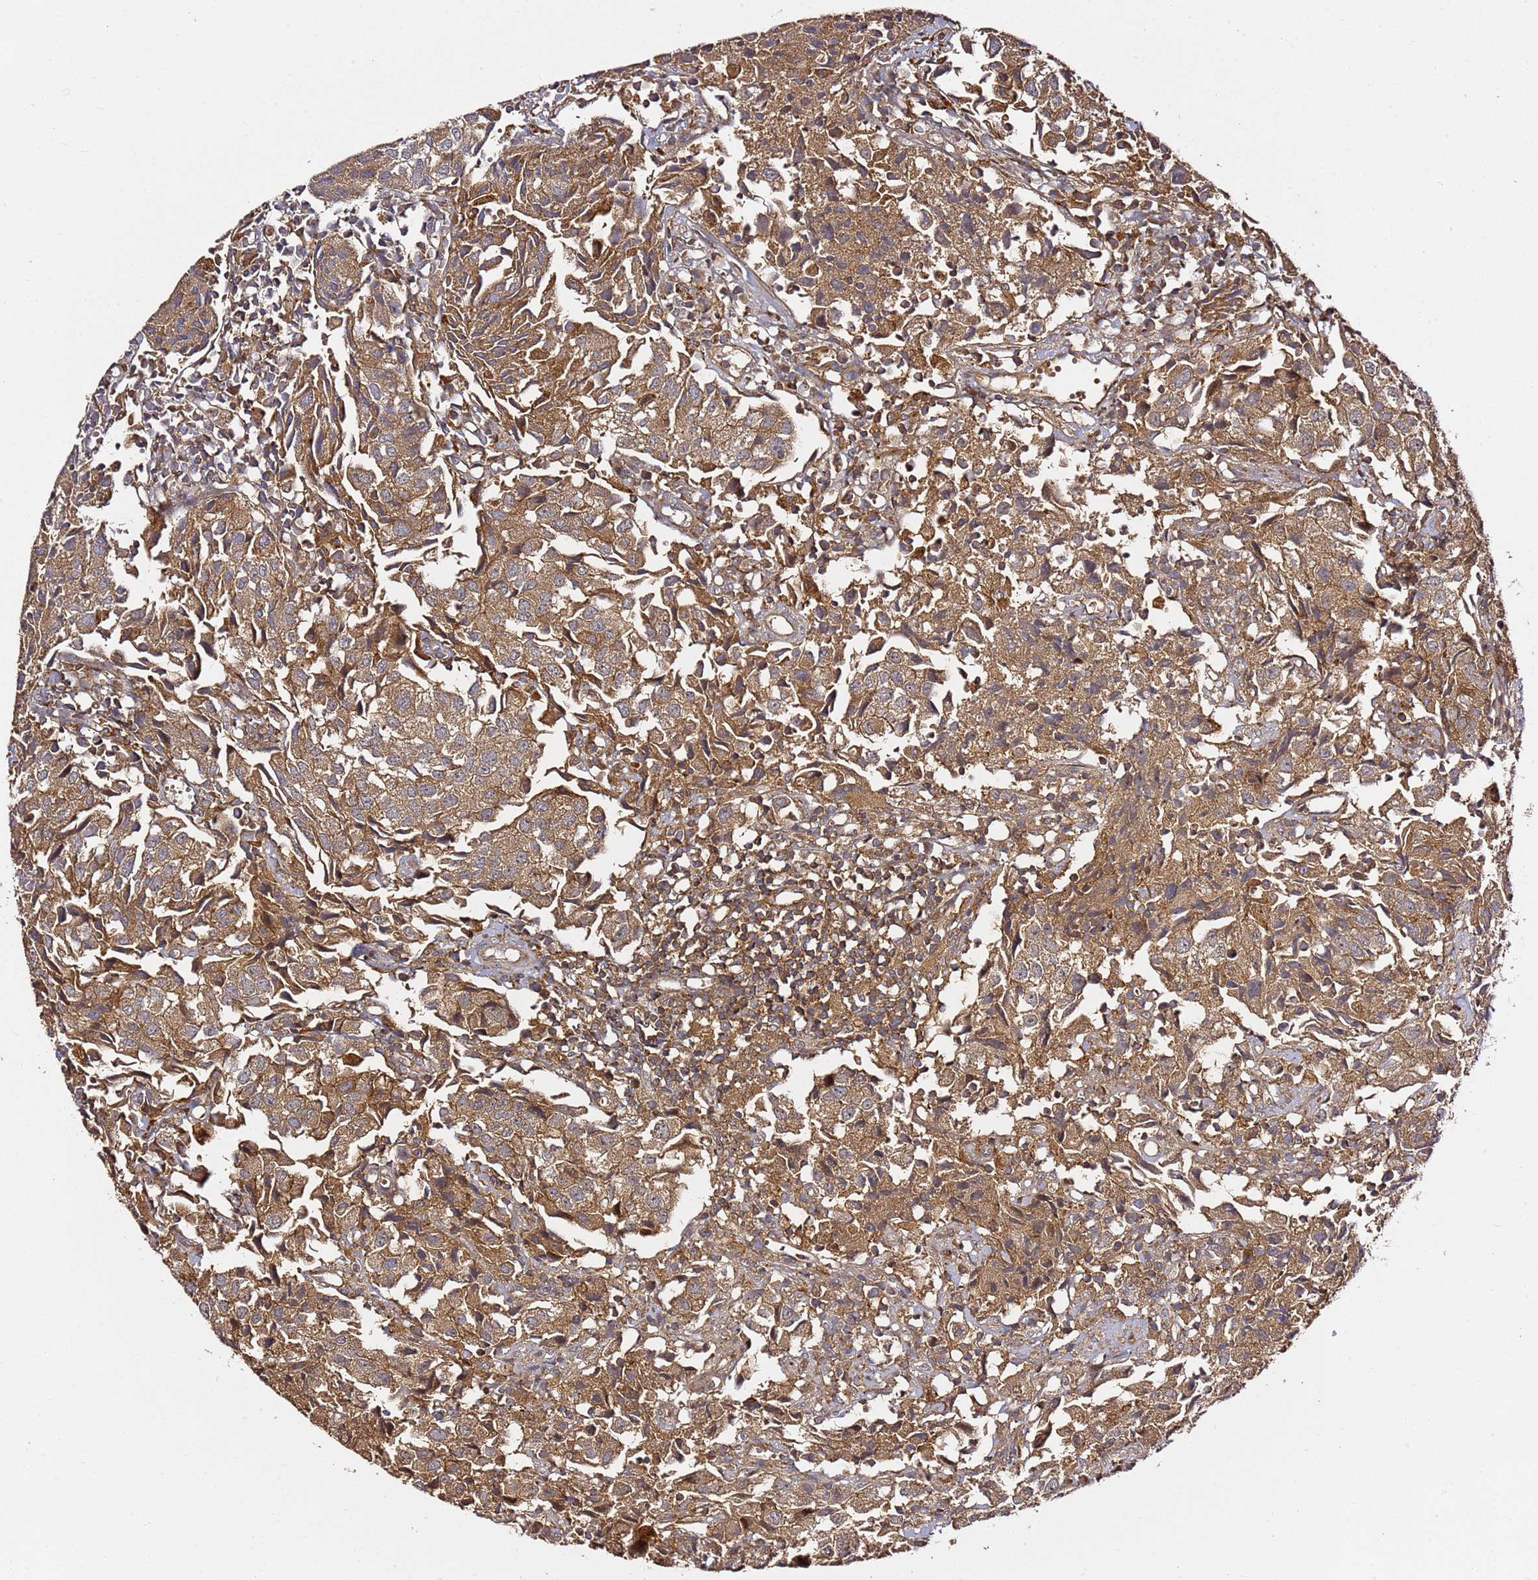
{"staining": {"intensity": "moderate", "quantity": ">75%", "location": "cytoplasmic/membranous"}, "tissue": "urothelial cancer", "cell_type": "Tumor cells", "image_type": "cancer", "snomed": [{"axis": "morphology", "description": "Urothelial carcinoma, High grade"}, {"axis": "topography", "description": "Urinary bladder"}], "caption": "Brown immunohistochemical staining in urothelial carcinoma (high-grade) reveals moderate cytoplasmic/membranous staining in approximately >75% of tumor cells.", "gene": "PRMT7", "patient": {"sex": "female", "age": 75}}